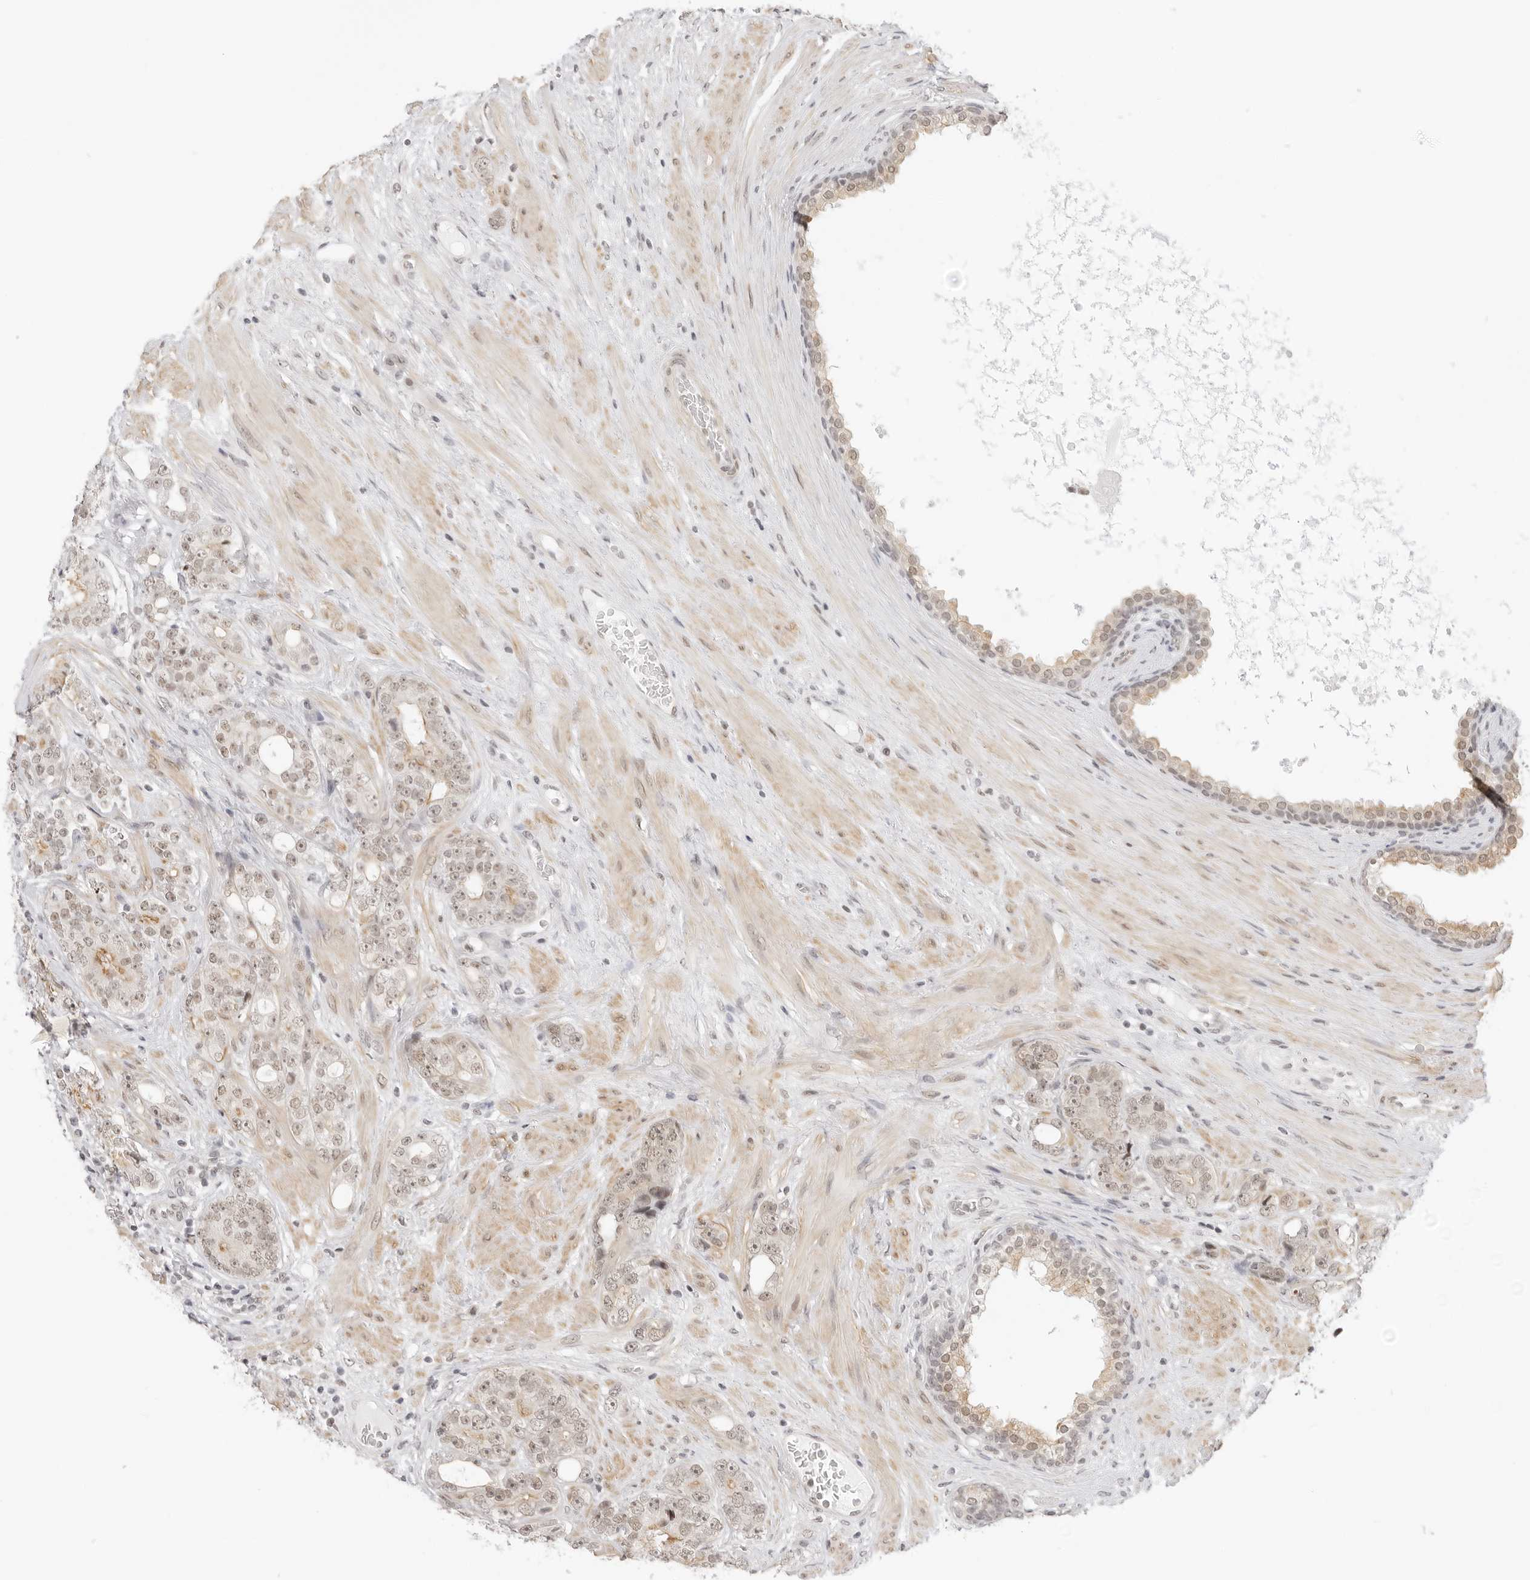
{"staining": {"intensity": "weak", "quantity": "25%-75%", "location": "cytoplasmic/membranous,nuclear"}, "tissue": "prostate cancer", "cell_type": "Tumor cells", "image_type": "cancer", "snomed": [{"axis": "morphology", "description": "Adenocarcinoma, High grade"}, {"axis": "topography", "description": "Prostate"}], "caption": "Brown immunohistochemical staining in prostate adenocarcinoma (high-grade) shows weak cytoplasmic/membranous and nuclear expression in about 25%-75% of tumor cells.", "gene": "TCIM", "patient": {"sex": "male", "age": 56}}